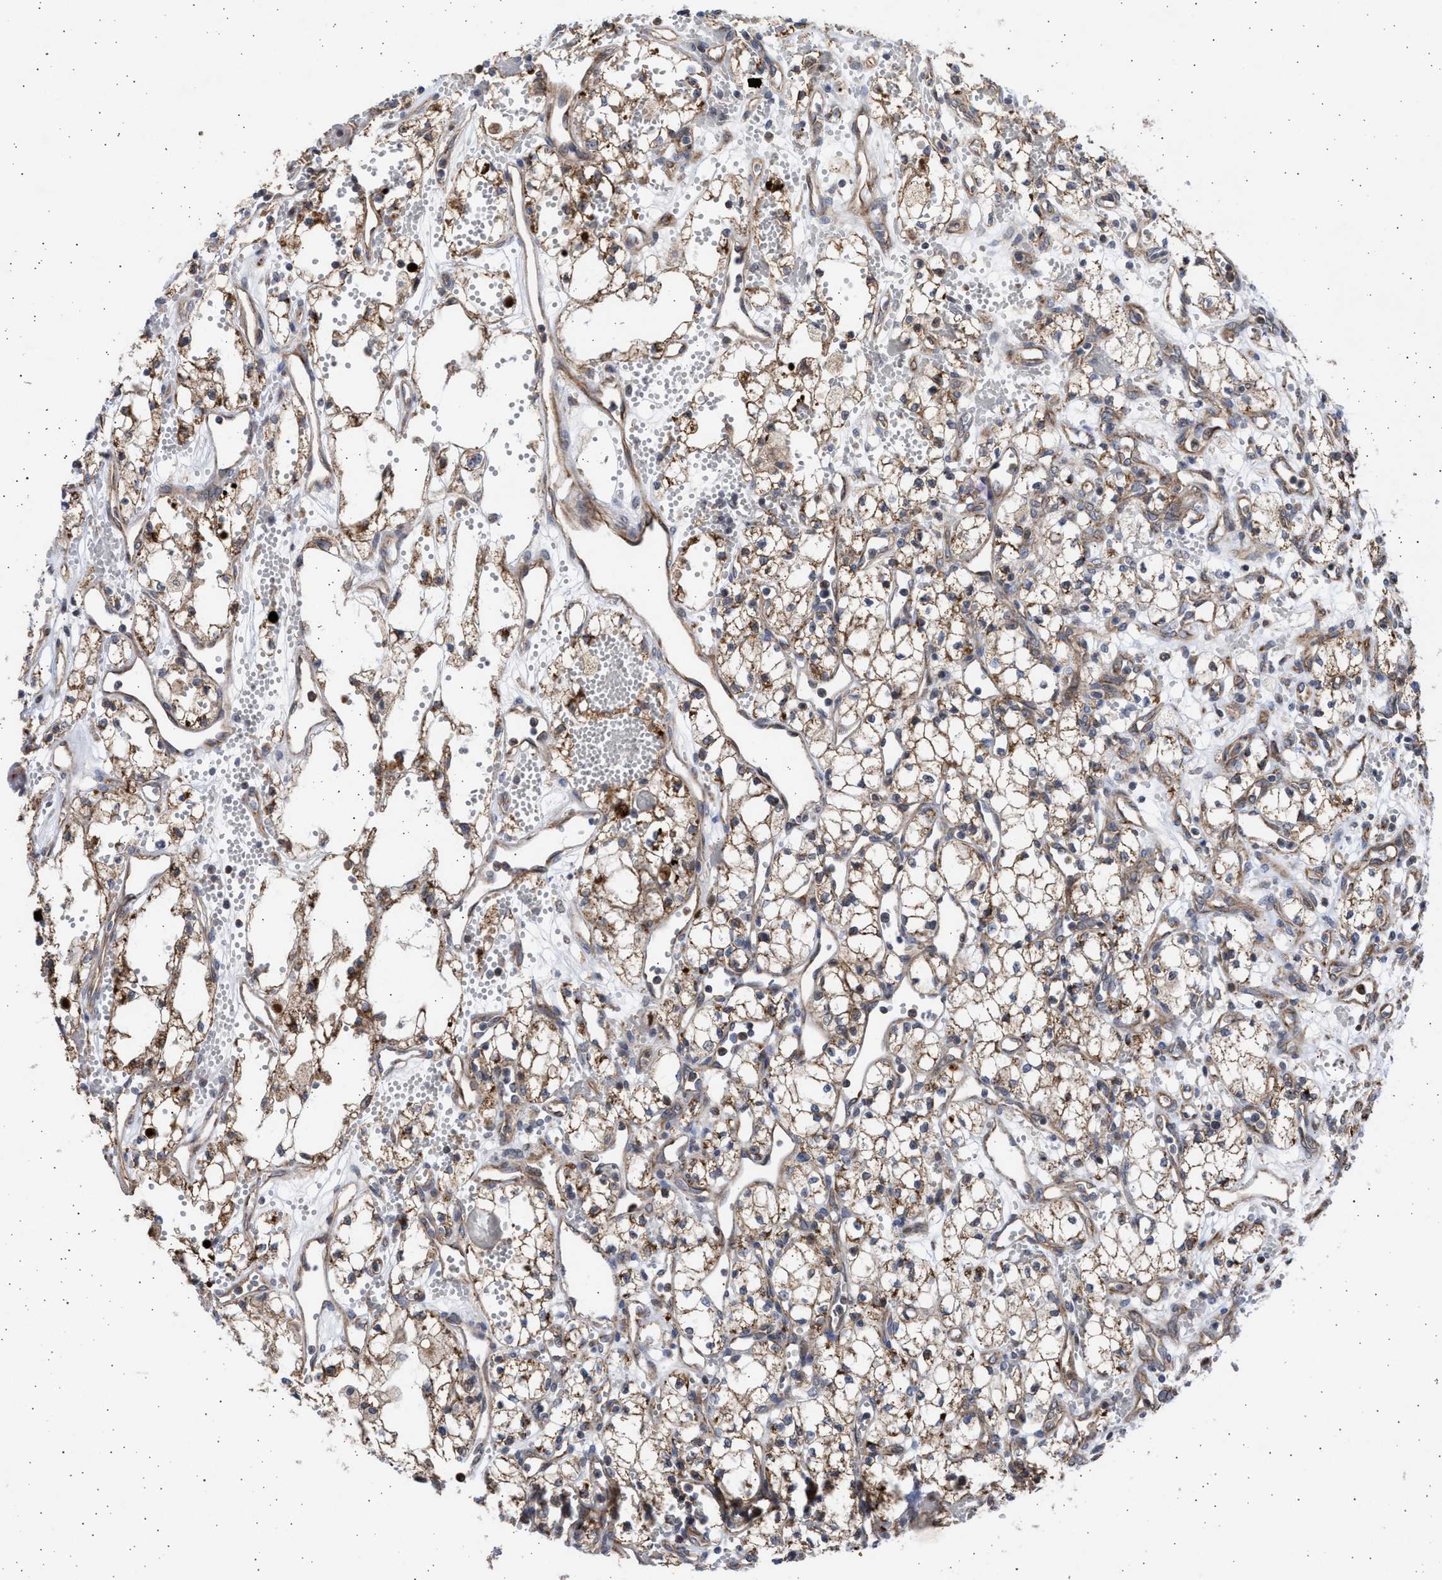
{"staining": {"intensity": "moderate", "quantity": ">75%", "location": "cytoplasmic/membranous"}, "tissue": "renal cancer", "cell_type": "Tumor cells", "image_type": "cancer", "snomed": [{"axis": "morphology", "description": "Adenocarcinoma, NOS"}, {"axis": "topography", "description": "Kidney"}], "caption": "About >75% of tumor cells in adenocarcinoma (renal) display moderate cytoplasmic/membranous protein positivity as visualized by brown immunohistochemical staining.", "gene": "TTC19", "patient": {"sex": "male", "age": 59}}